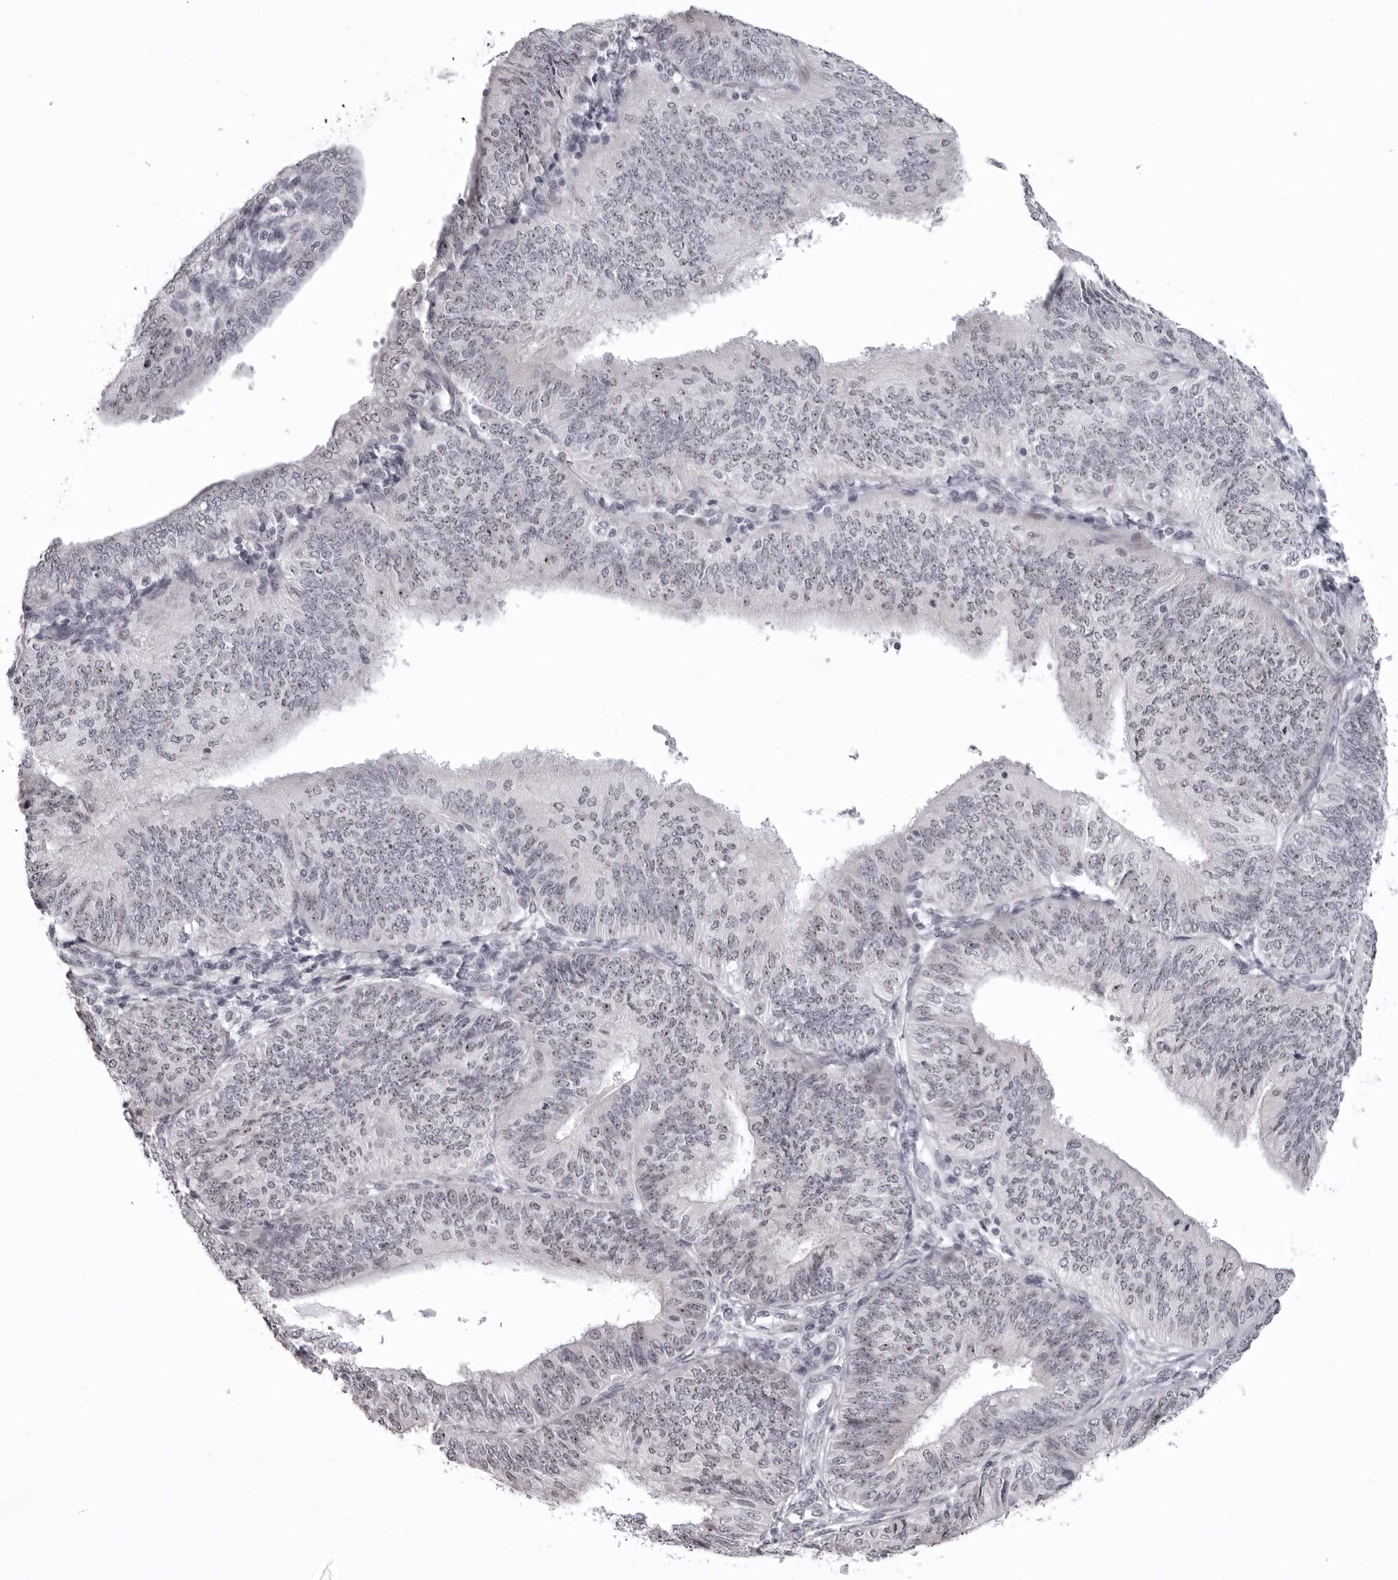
{"staining": {"intensity": "weak", "quantity": "25%-75%", "location": "nuclear"}, "tissue": "endometrial cancer", "cell_type": "Tumor cells", "image_type": "cancer", "snomed": [{"axis": "morphology", "description": "Adenocarcinoma, NOS"}, {"axis": "topography", "description": "Endometrium"}], "caption": "IHC histopathology image of adenocarcinoma (endometrial) stained for a protein (brown), which shows low levels of weak nuclear expression in approximately 25%-75% of tumor cells.", "gene": "HELZ", "patient": {"sex": "female", "age": 58}}